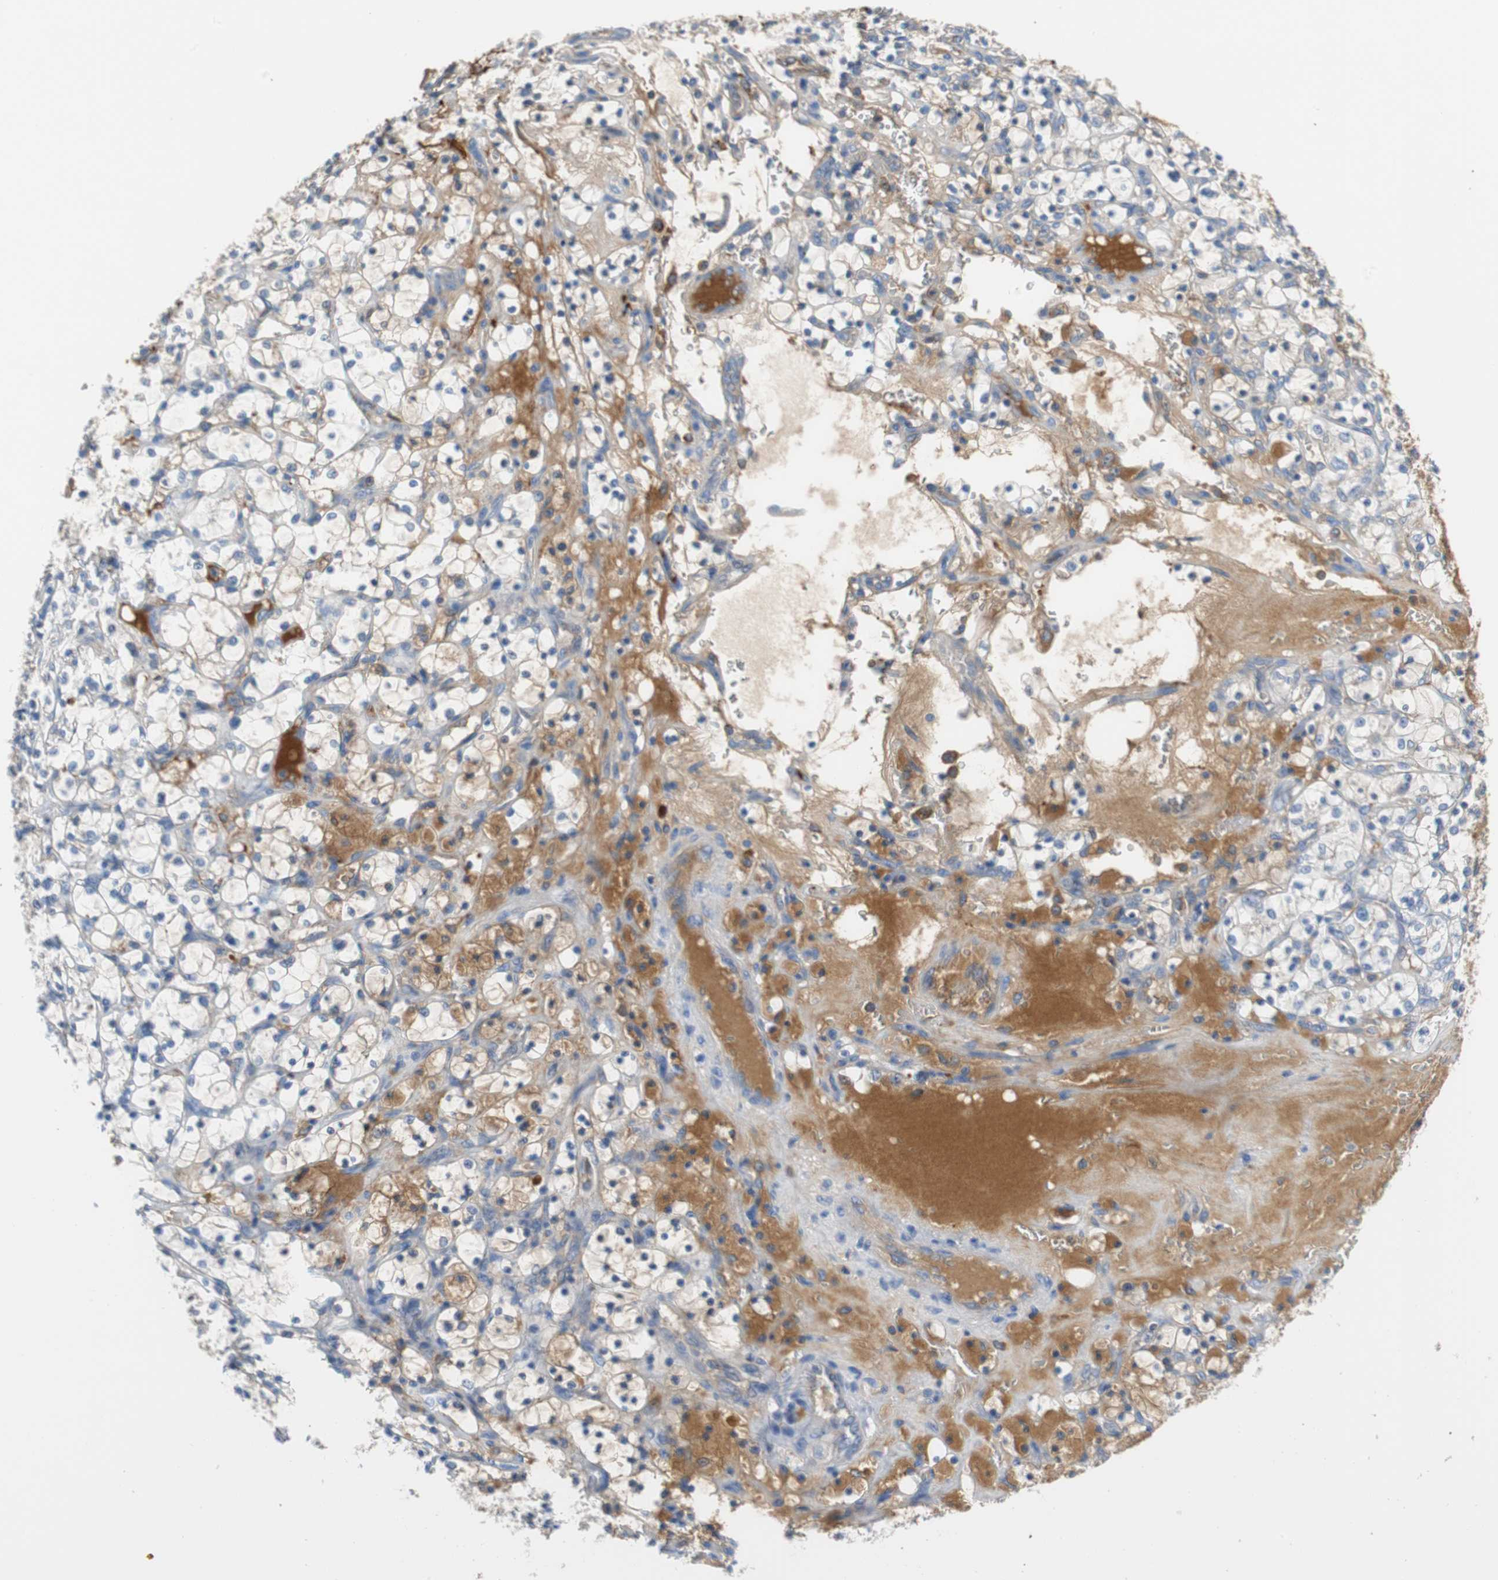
{"staining": {"intensity": "moderate", "quantity": "<25%", "location": "cytoplasmic/membranous"}, "tissue": "renal cancer", "cell_type": "Tumor cells", "image_type": "cancer", "snomed": [{"axis": "morphology", "description": "Adenocarcinoma, NOS"}, {"axis": "topography", "description": "Kidney"}], "caption": "Brown immunohistochemical staining in human renal cancer exhibits moderate cytoplasmic/membranous expression in about <25% of tumor cells.", "gene": "APCS", "patient": {"sex": "female", "age": 69}}